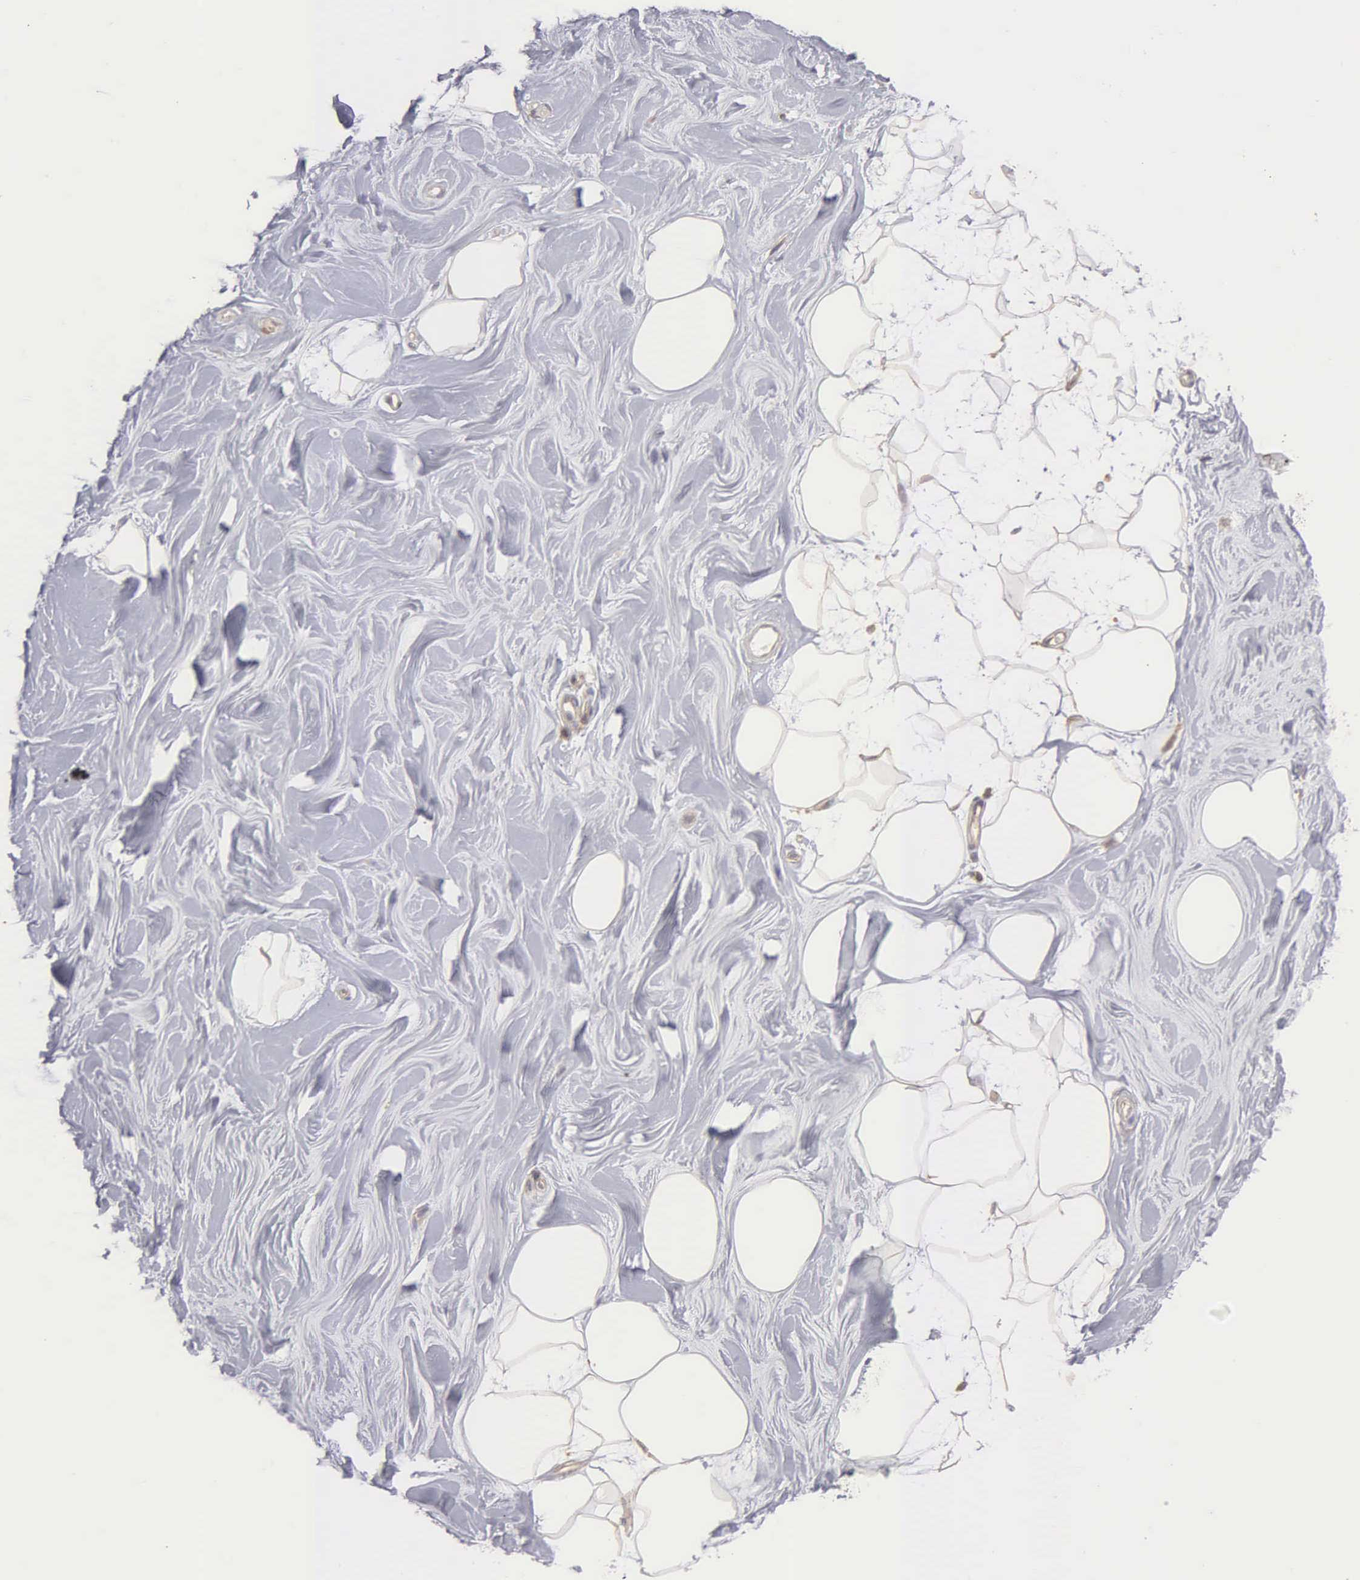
{"staining": {"intensity": "weak", "quantity": "25%-75%", "location": "cytoplasmic/membranous"}, "tissue": "adipose tissue", "cell_type": "Adipocytes", "image_type": "normal", "snomed": [{"axis": "morphology", "description": "Normal tissue, NOS"}, {"axis": "topography", "description": "Breast"}], "caption": "Immunohistochemistry (IHC) image of normal adipose tissue stained for a protein (brown), which shows low levels of weak cytoplasmic/membranous staining in approximately 25%-75% of adipocytes.", "gene": "LIN52", "patient": {"sex": "female", "age": 44}}